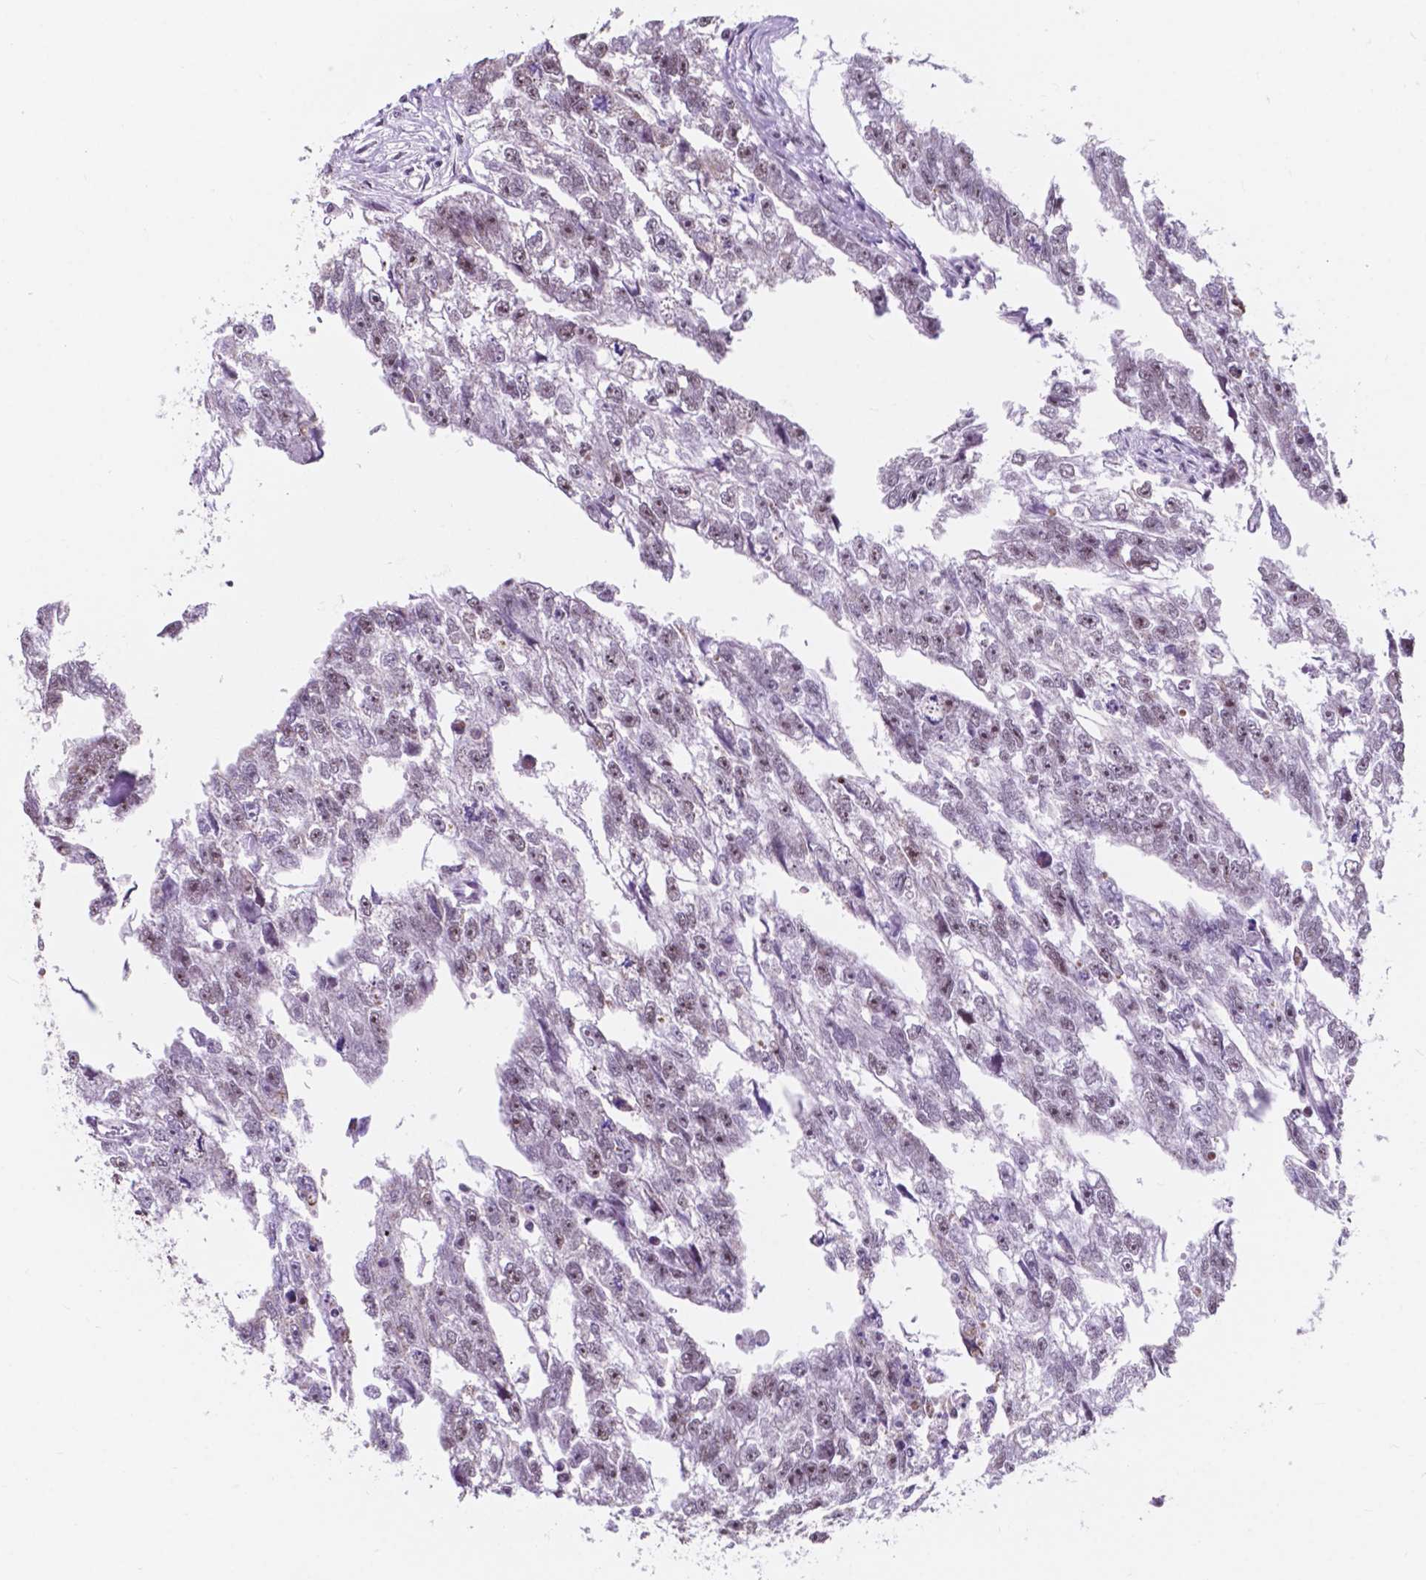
{"staining": {"intensity": "weak", "quantity": "<25%", "location": "nuclear"}, "tissue": "testis cancer", "cell_type": "Tumor cells", "image_type": "cancer", "snomed": [{"axis": "morphology", "description": "Carcinoma, Embryonal, NOS"}, {"axis": "morphology", "description": "Teratoma, malignant, NOS"}, {"axis": "topography", "description": "Testis"}], "caption": "Testis embryonal carcinoma was stained to show a protein in brown. There is no significant expression in tumor cells.", "gene": "BCAS2", "patient": {"sex": "male", "age": 44}}